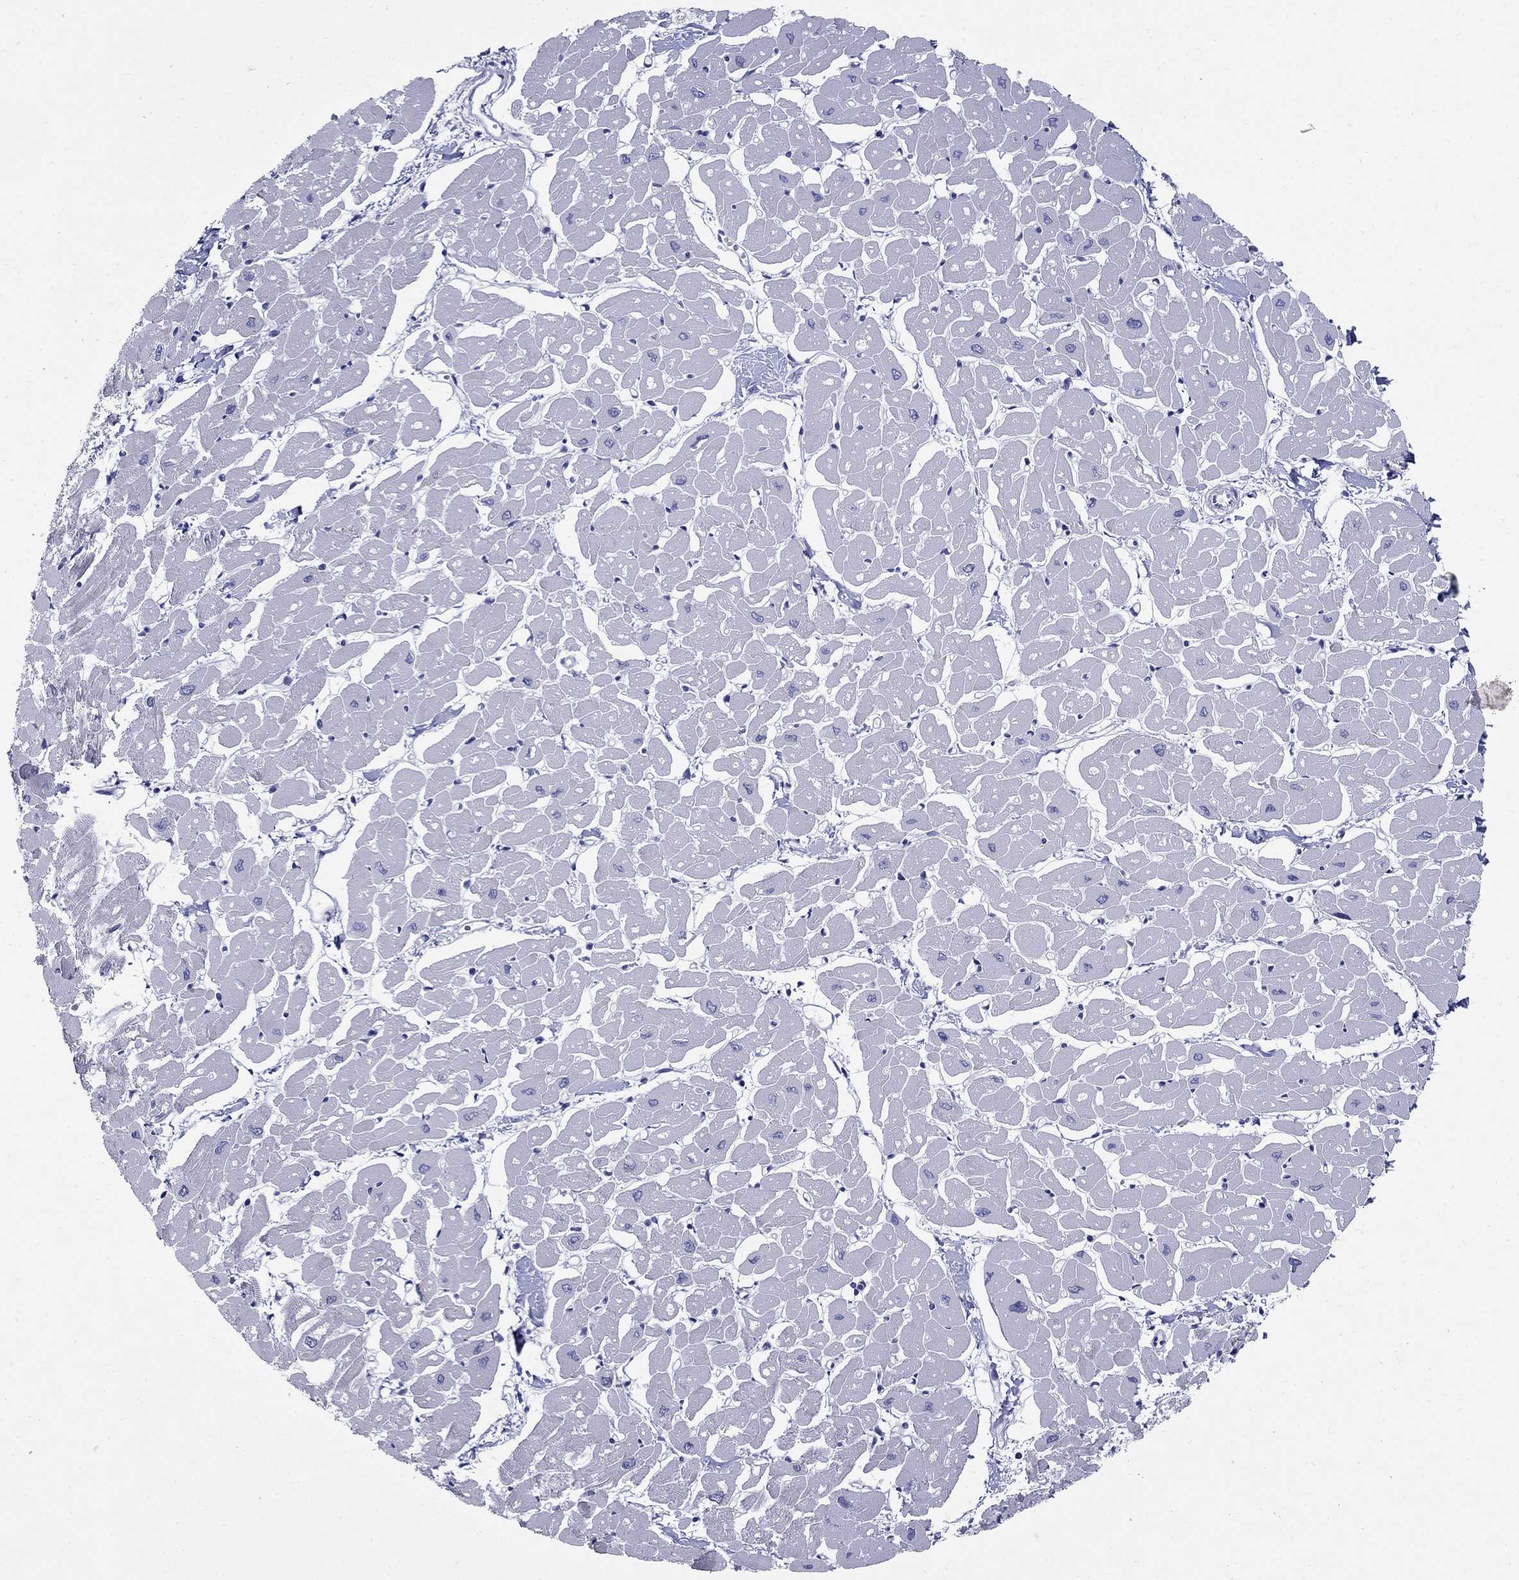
{"staining": {"intensity": "negative", "quantity": "none", "location": "none"}, "tissue": "heart muscle", "cell_type": "Cardiomyocytes", "image_type": "normal", "snomed": [{"axis": "morphology", "description": "Normal tissue, NOS"}, {"axis": "topography", "description": "Heart"}], "caption": "This is an IHC micrograph of benign human heart muscle. There is no expression in cardiomyocytes.", "gene": "C4orf19", "patient": {"sex": "male", "age": 57}}